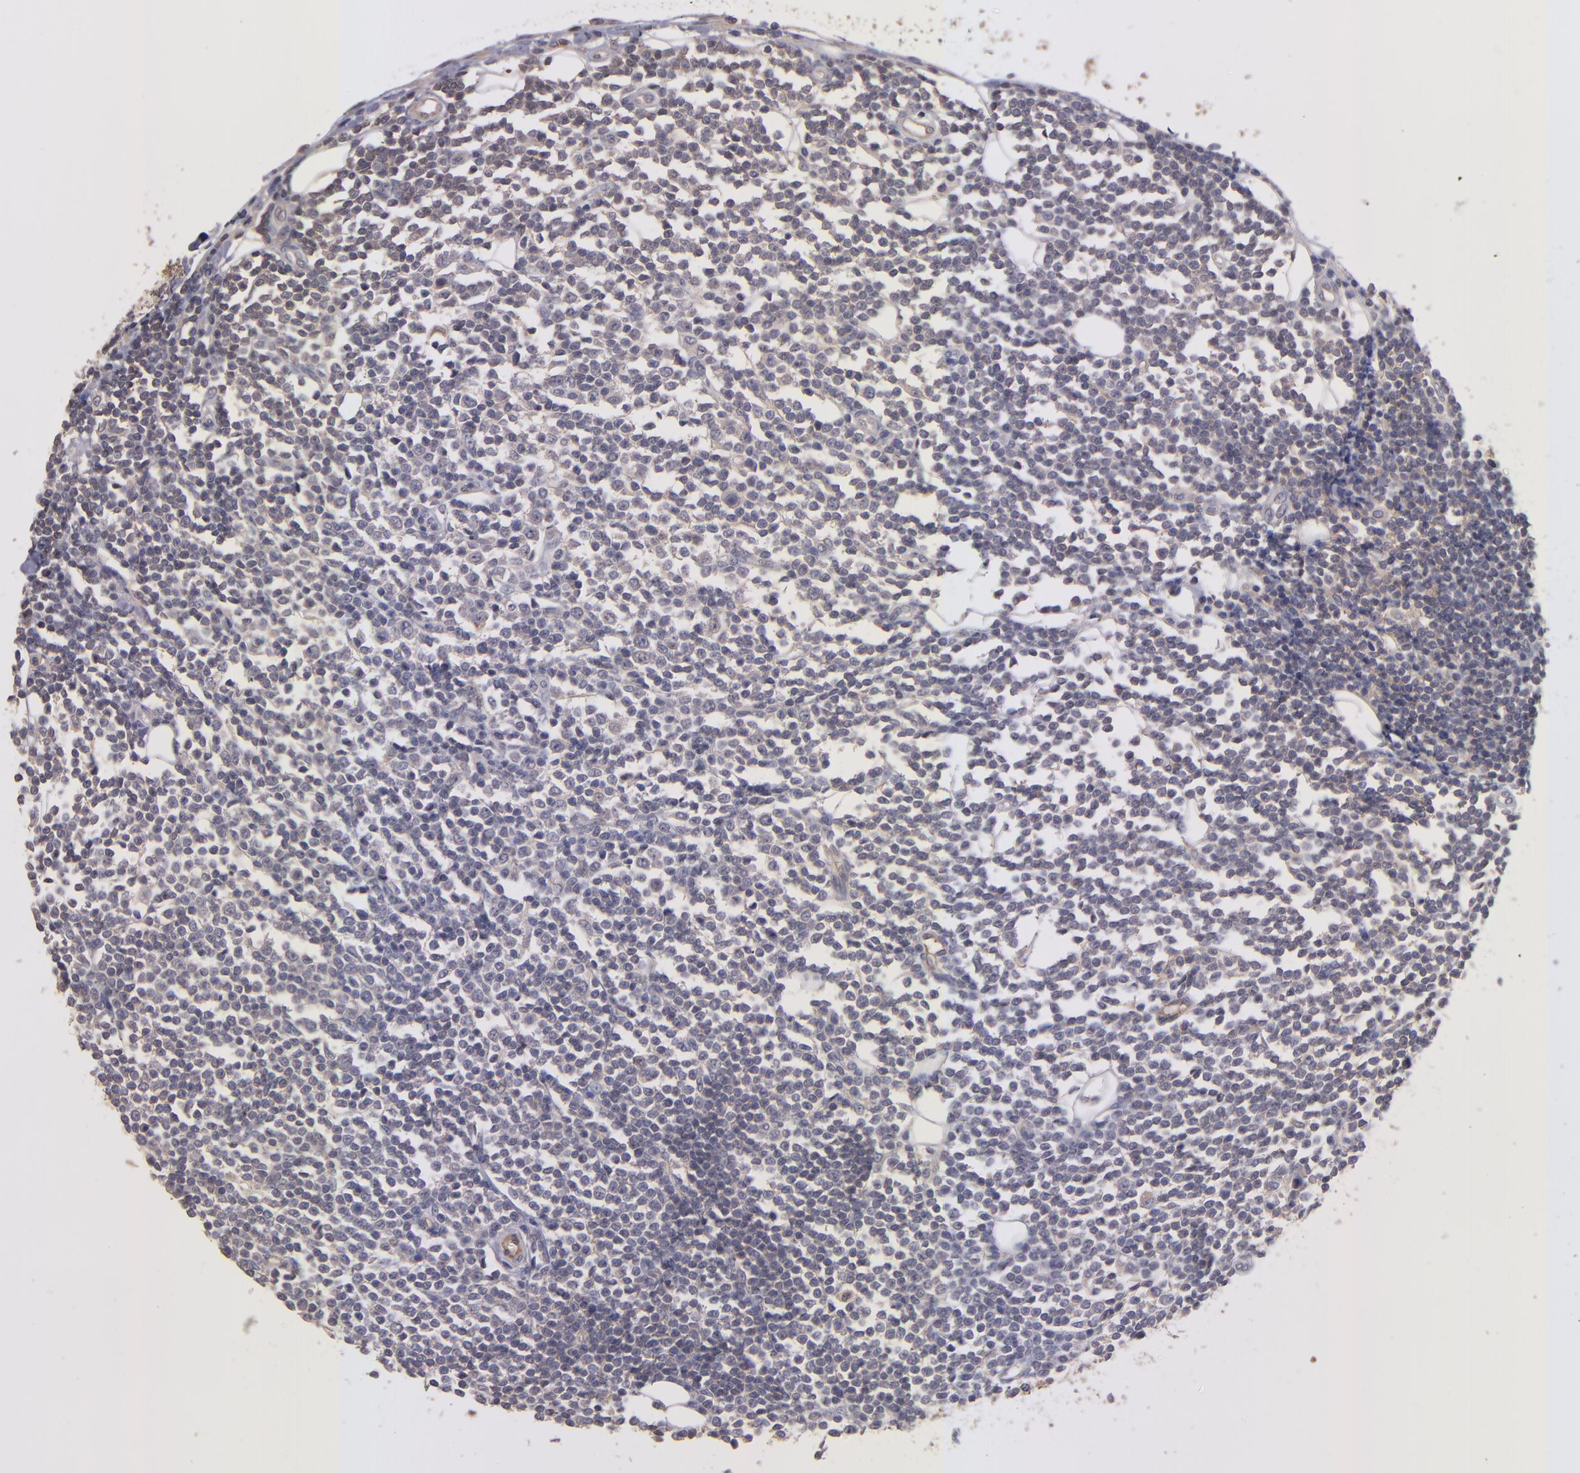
{"staining": {"intensity": "negative", "quantity": "none", "location": "none"}, "tissue": "lymphoma", "cell_type": "Tumor cells", "image_type": "cancer", "snomed": [{"axis": "morphology", "description": "Malignant lymphoma, non-Hodgkin's type, Low grade"}, {"axis": "topography", "description": "Soft tissue"}], "caption": "Human lymphoma stained for a protein using IHC demonstrates no expression in tumor cells.", "gene": "GNAZ", "patient": {"sex": "male", "age": 92}}